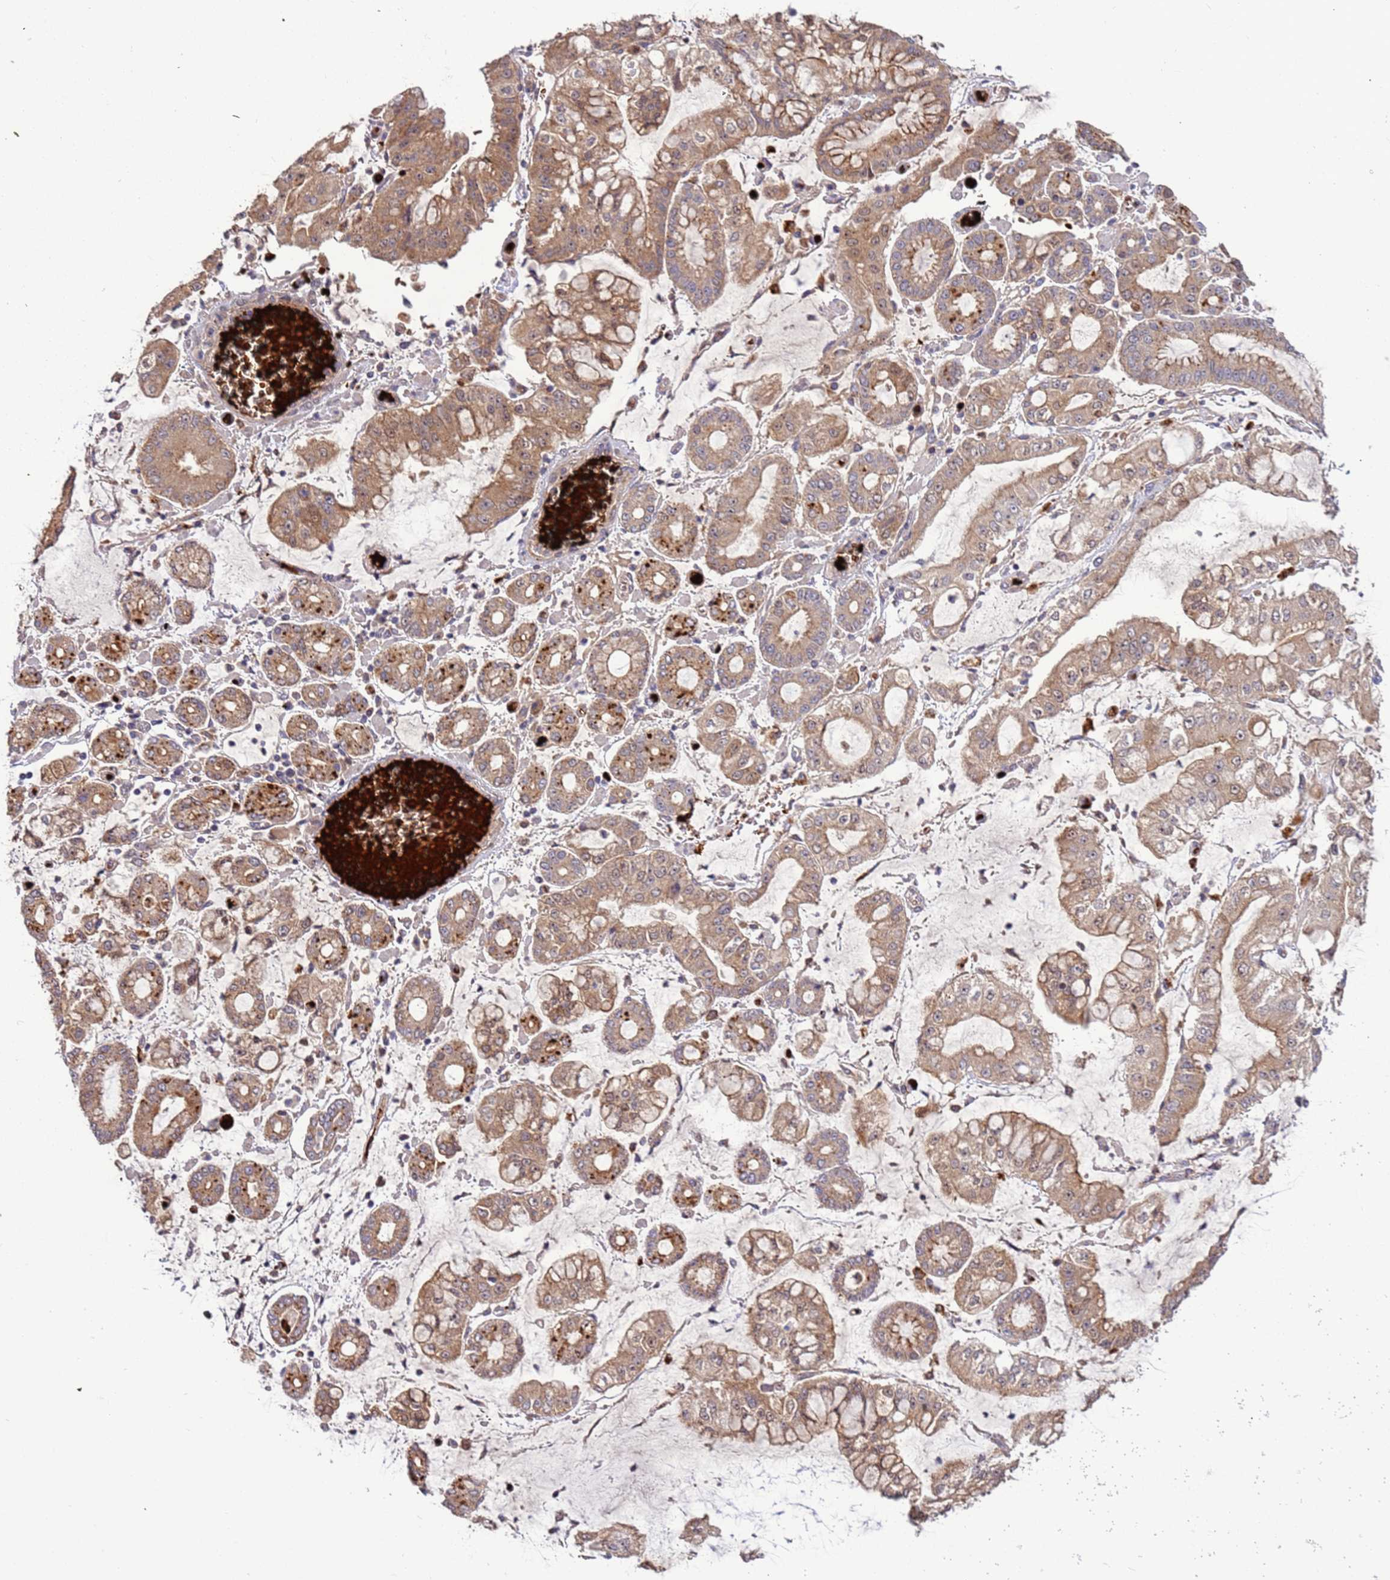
{"staining": {"intensity": "moderate", "quantity": ">75%", "location": "cytoplasmic/membranous"}, "tissue": "stomach cancer", "cell_type": "Tumor cells", "image_type": "cancer", "snomed": [{"axis": "morphology", "description": "Adenocarcinoma, NOS"}, {"axis": "topography", "description": "Stomach"}], "caption": "Brown immunohistochemical staining in adenocarcinoma (stomach) reveals moderate cytoplasmic/membranous expression in about >75% of tumor cells.", "gene": "VPS36", "patient": {"sex": "male", "age": 76}}